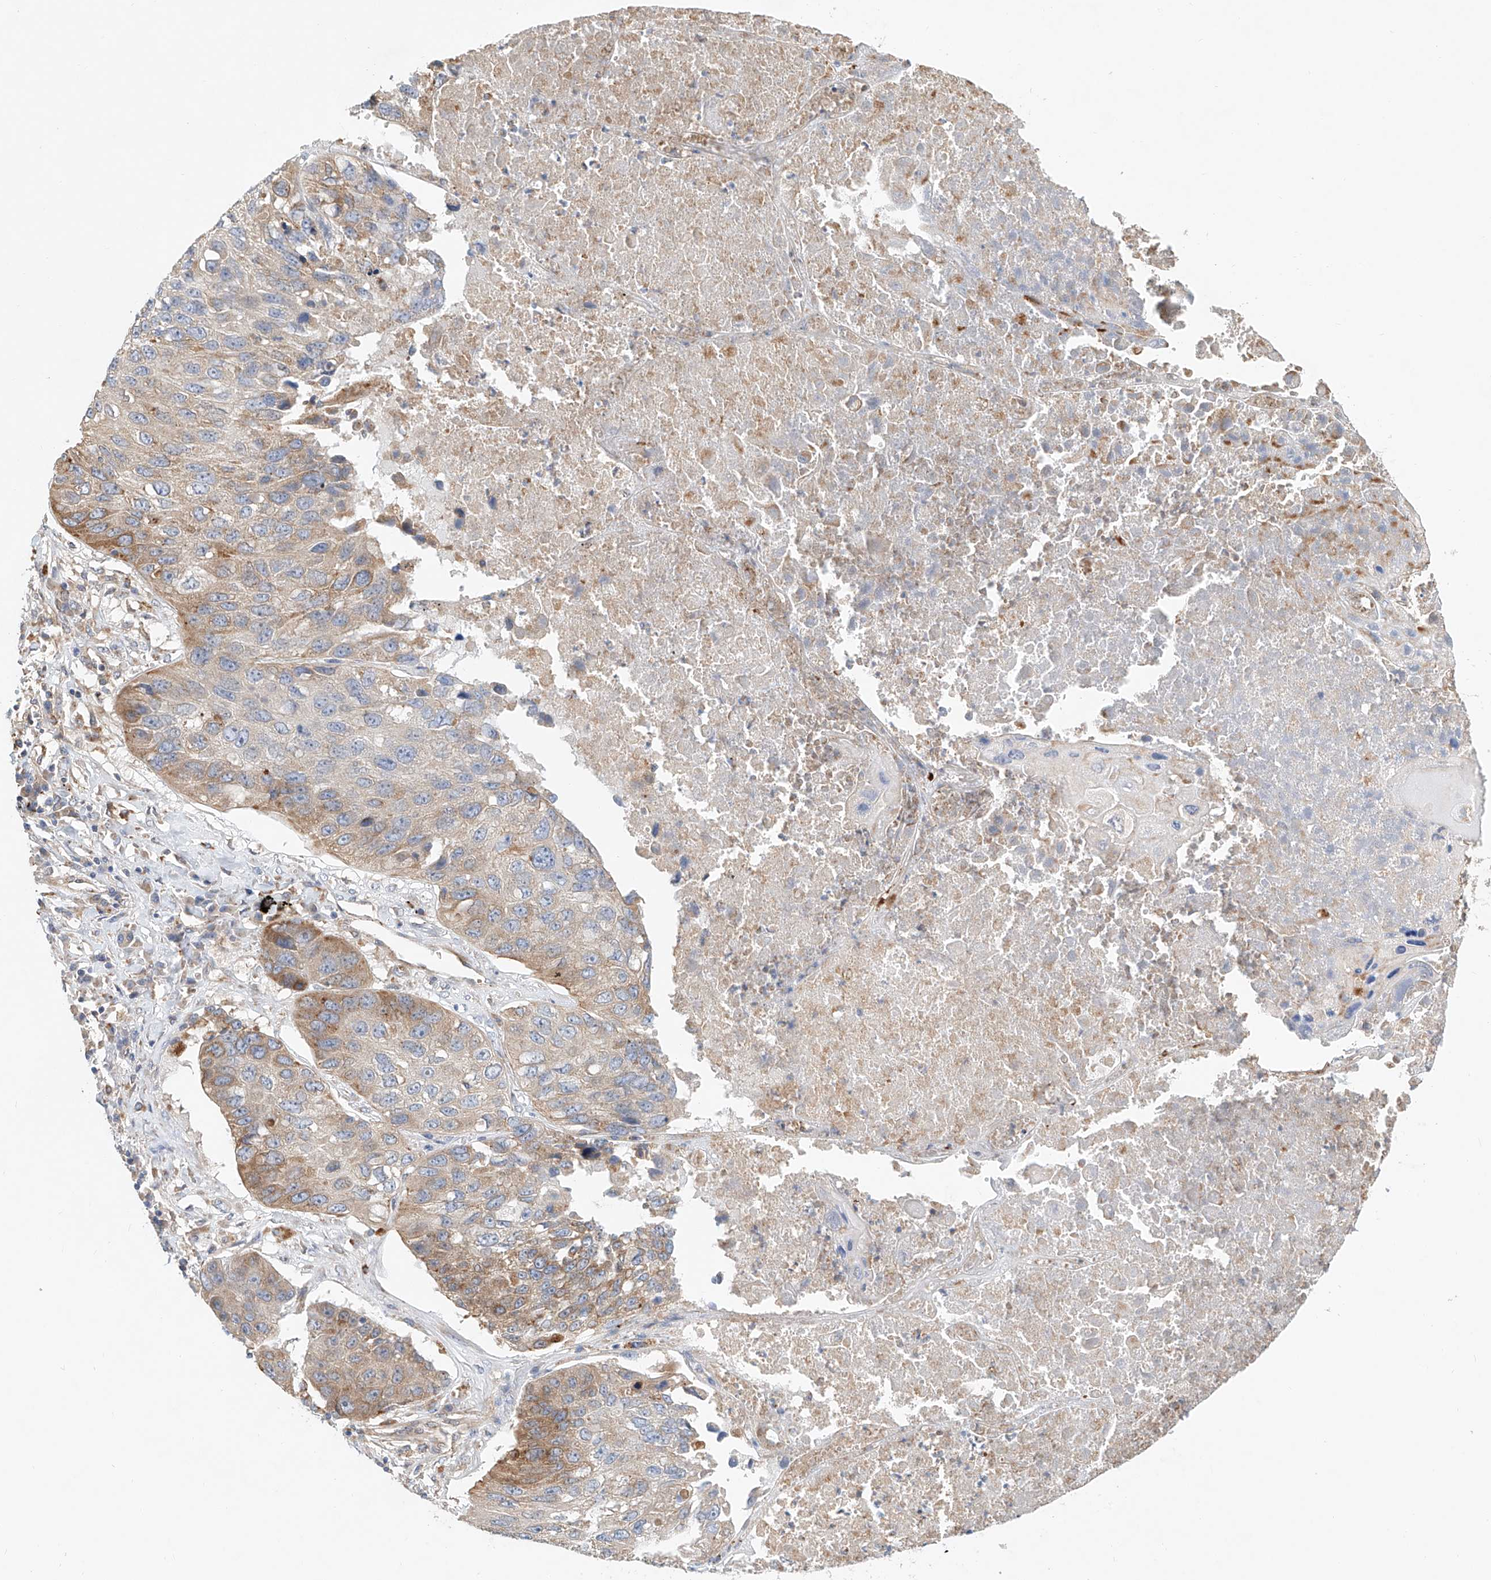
{"staining": {"intensity": "moderate", "quantity": "<25%", "location": "cytoplasmic/membranous"}, "tissue": "lung cancer", "cell_type": "Tumor cells", "image_type": "cancer", "snomed": [{"axis": "morphology", "description": "Squamous cell carcinoma, NOS"}, {"axis": "topography", "description": "Lung"}], "caption": "A brown stain labels moderate cytoplasmic/membranous staining of a protein in human lung cancer (squamous cell carcinoma) tumor cells.", "gene": "HGSNAT", "patient": {"sex": "male", "age": 61}}